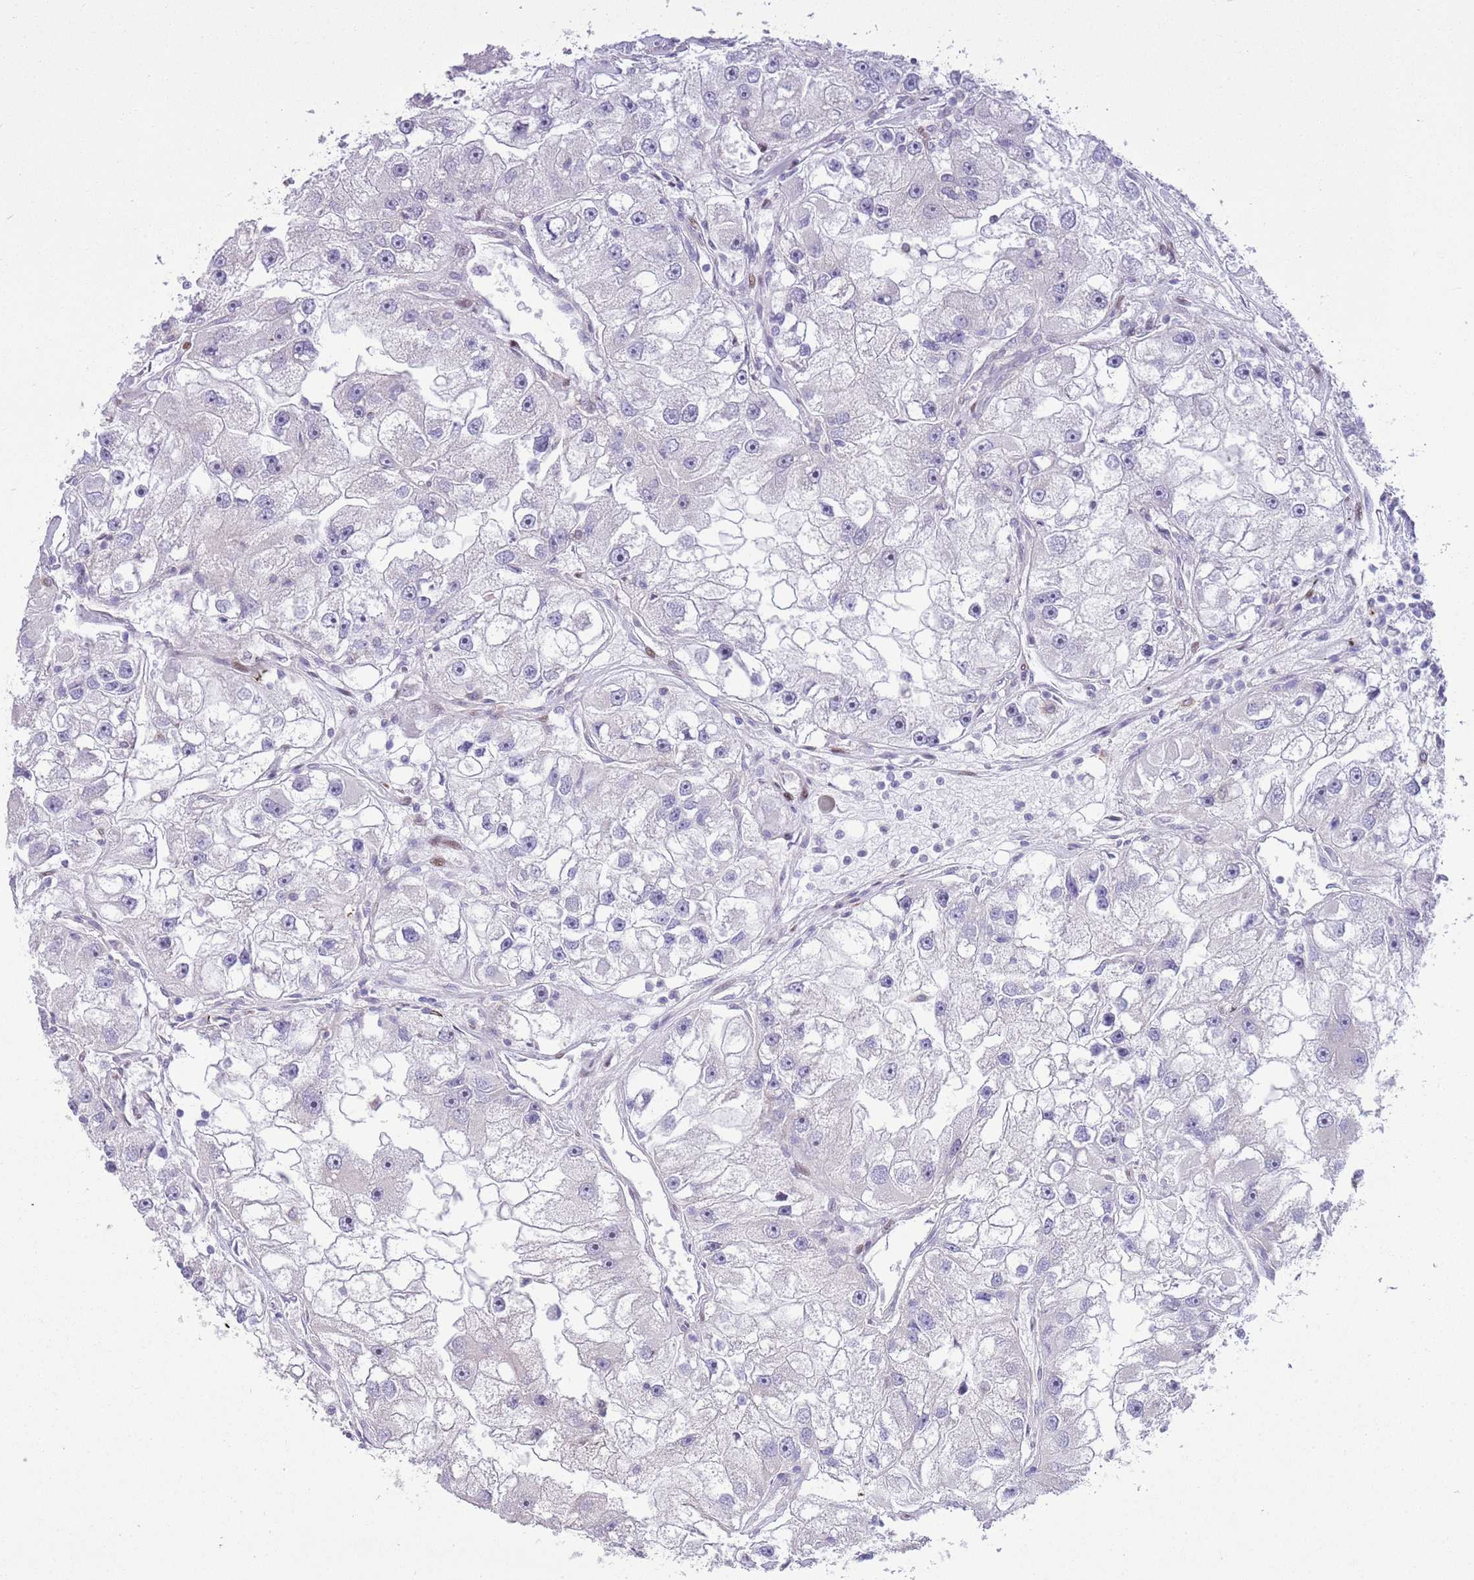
{"staining": {"intensity": "negative", "quantity": "none", "location": "none"}, "tissue": "renal cancer", "cell_type": "Tumor cells", "image_type": "cancer", "snomed": [{"axis": "morphology", "description": "Adenocarcinoma, NOS"}, {"axis": "topography", "description": "Kidney"}], "caption": "IHC micrograph of neoplastic tissue: human renal adenocarcinoma stained with DAB (3,3'-diaminobenzidine) demonstrates no significant protein positivity in tumor cells. (Brightfield microscopy of DAB (3,3'-diaminobenzidine) immunohistochemistry at high magnification).", "gene": "ANO8", "patient": {"sex": "male", "age": 63}}